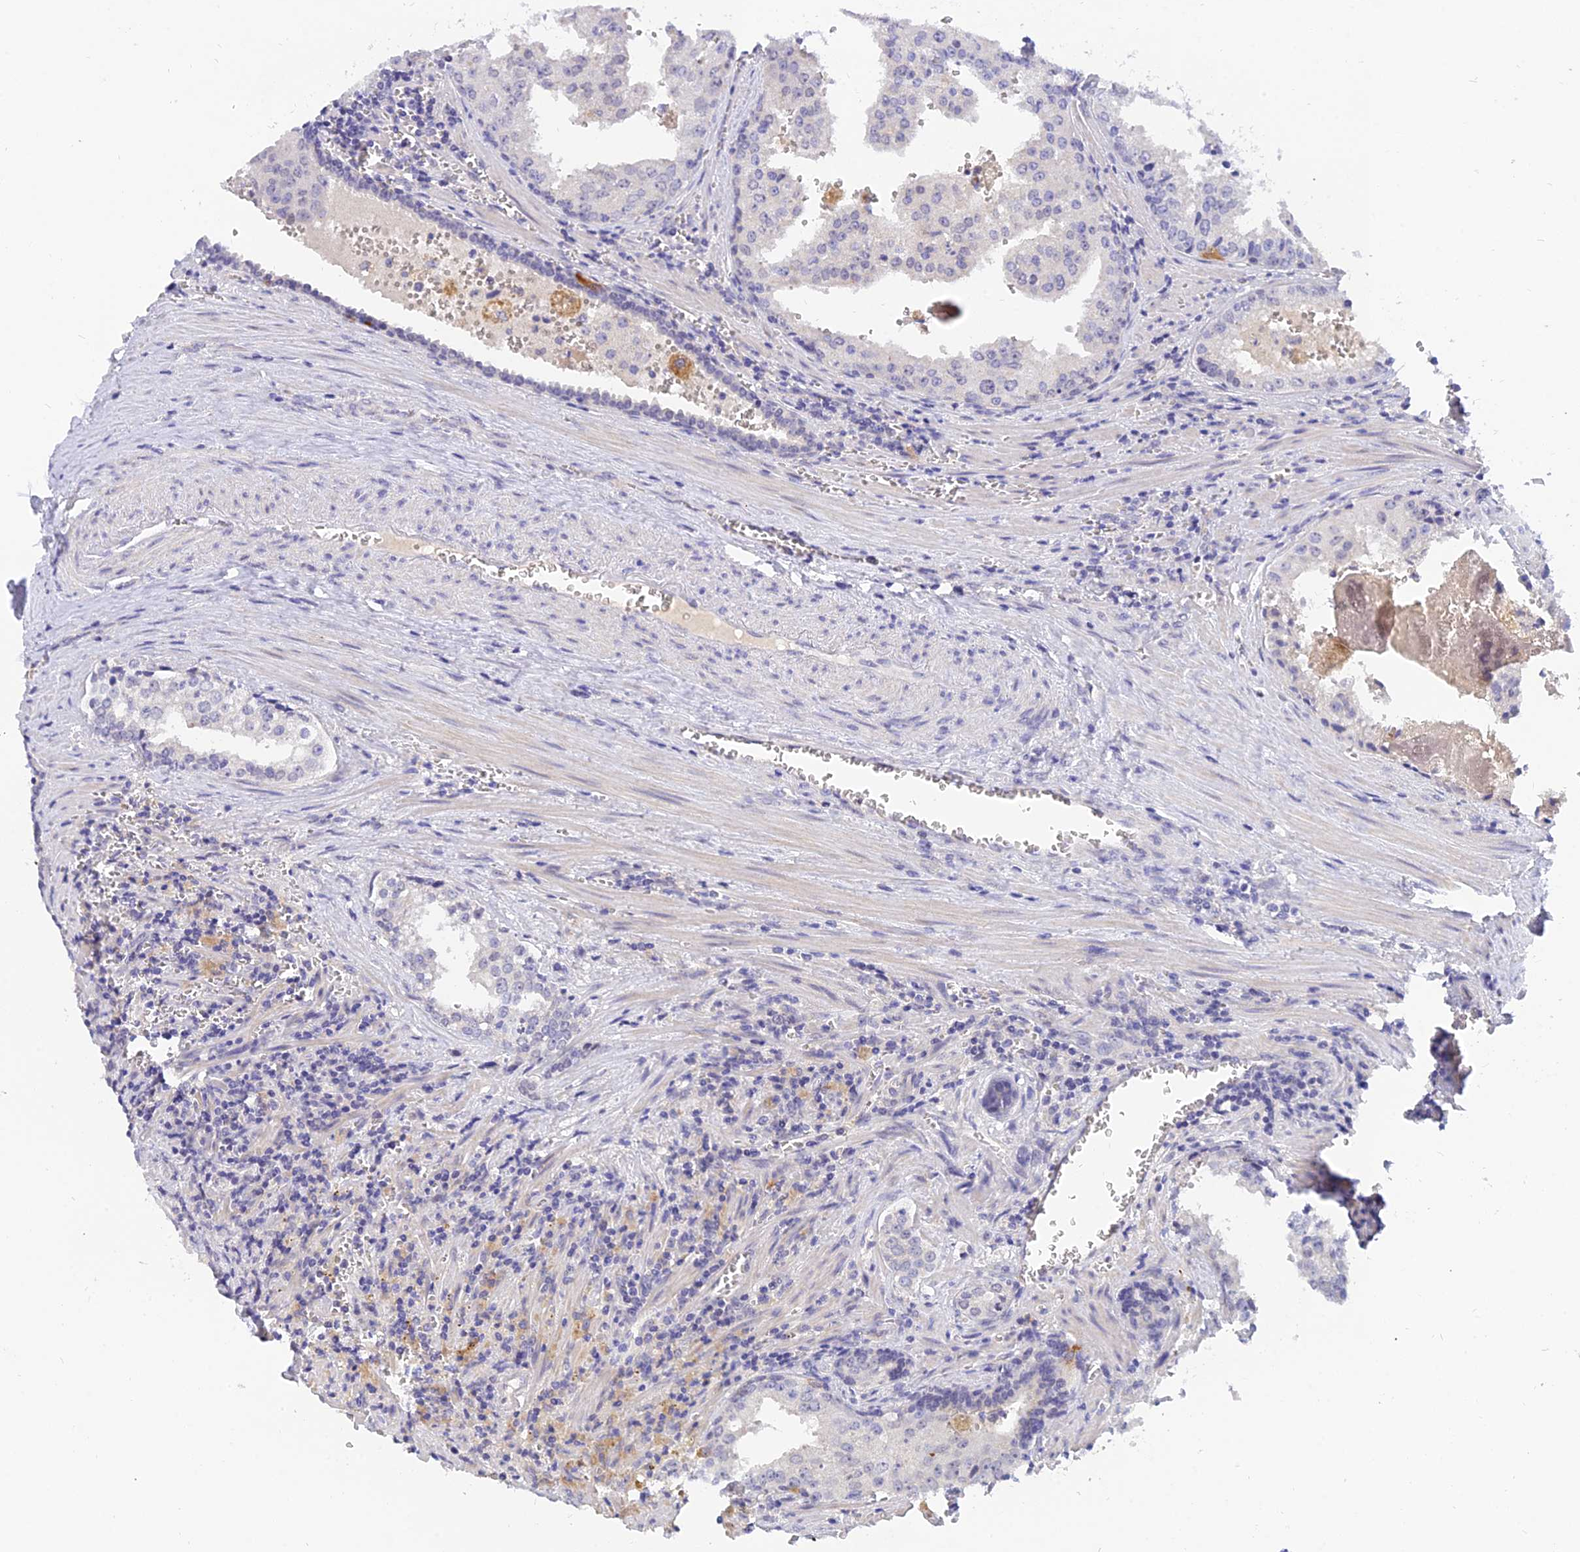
{"staining": {"intensity": "negative", "quantity": "none", "location": "none"}, "tissue": "prostate cancer", "cell_type": "Tumor cells", "image_type": "cancer", "snomed": [{"axis": "morphology", "description": "Adenocarcinoma, High grade"}, {"axis": "topography", "description": "Prostate"}], "caption": "This is a image of IHC staining of prostate cancer (high-grade adenocarcinoma), which shows no expression in tumor cells.", "gene": "TMEM161B", "patient": {"sex": "male", "age": 68}}